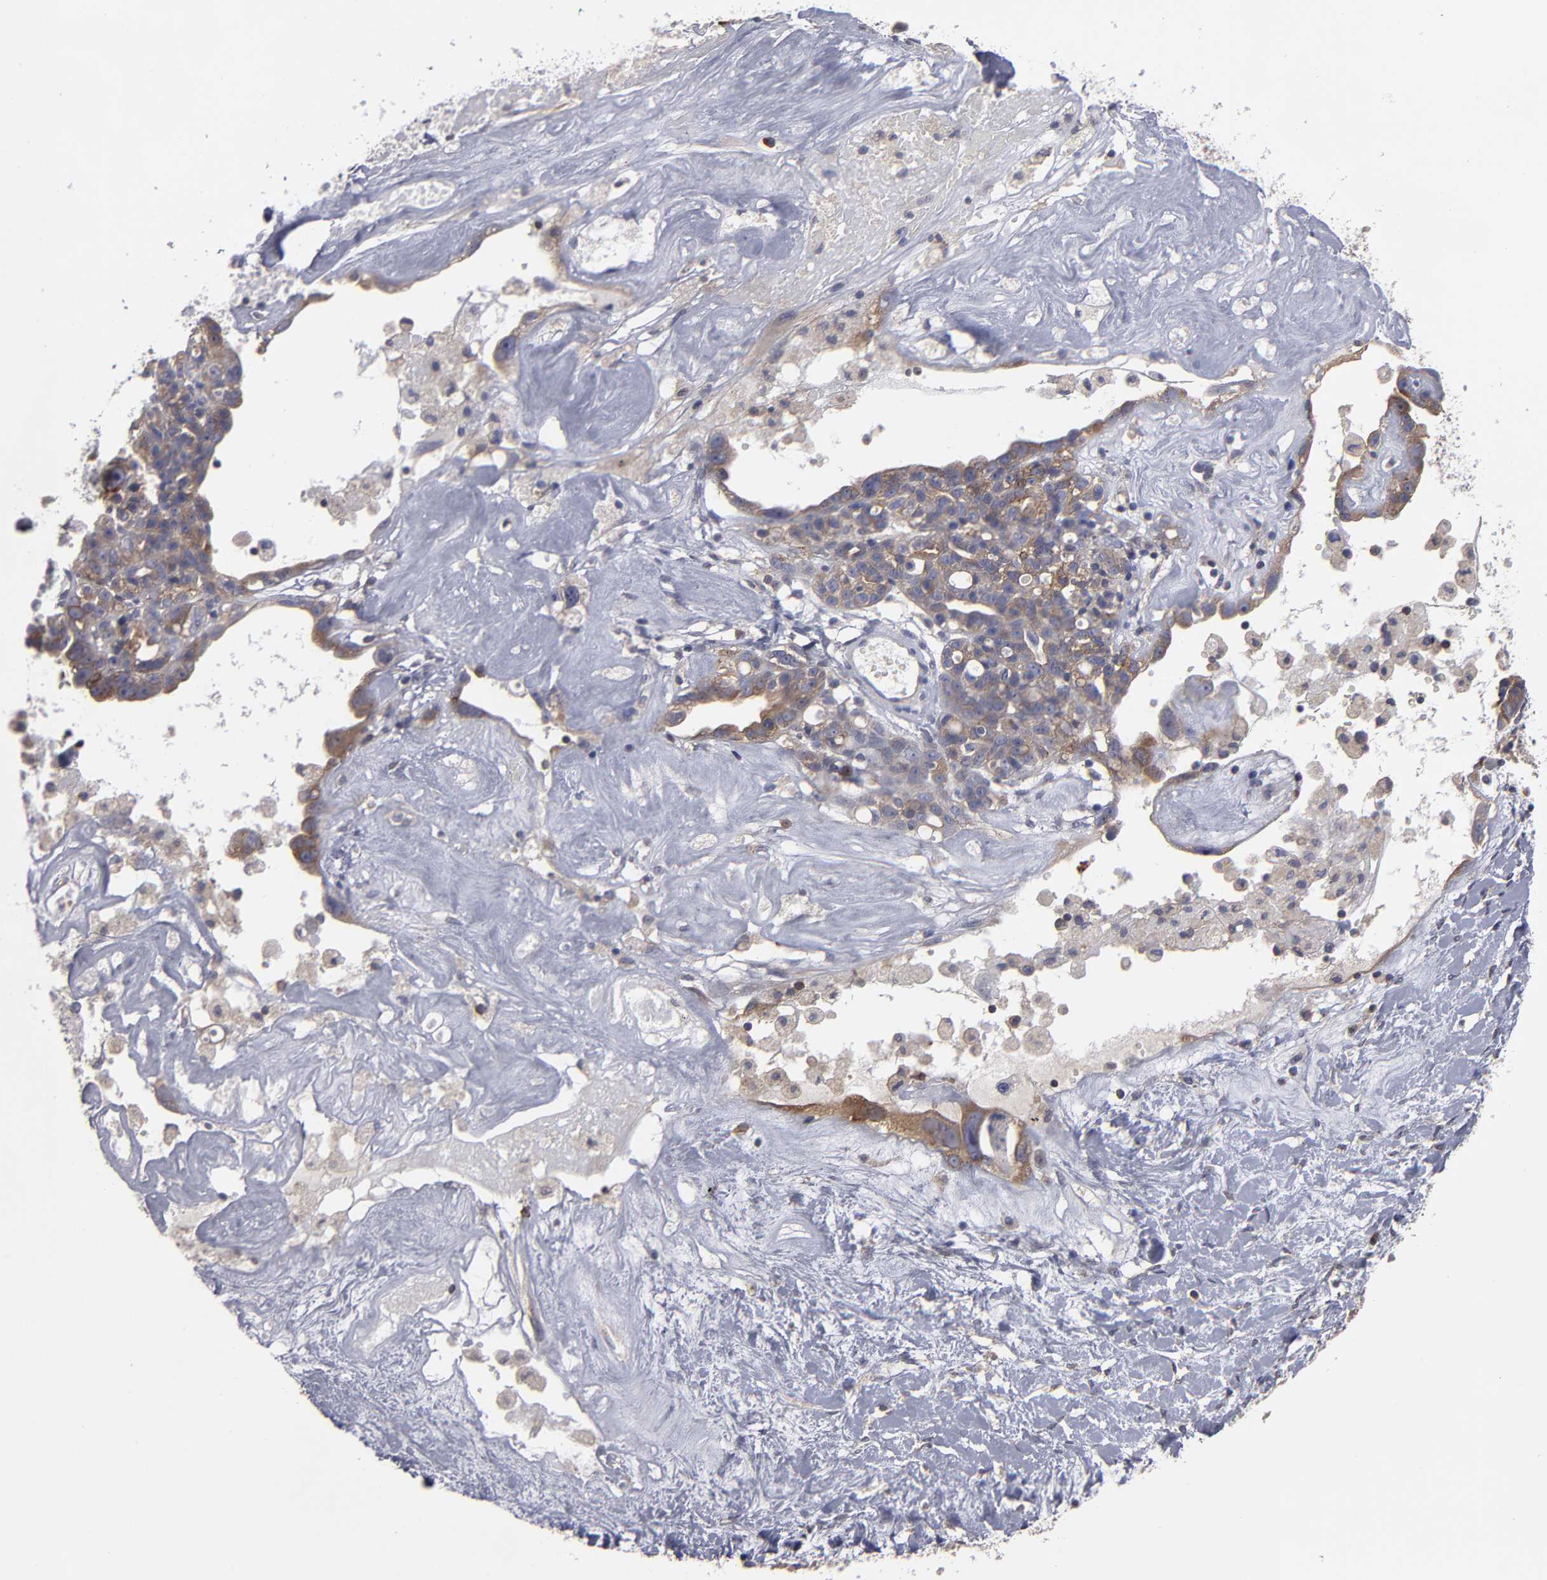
{"staining": {"intensity": "moderate", "quantity": ">75%", "location": "cytoplasmic/membranous"}, "tissue": "ovarian cancer", "cell_type": "Tumor cells", "image_type": "cancer", "snomed": [{"axis": "morphology", "description": "Cystadenocarcinoma, serous, NOS"}, {"axis": "topography", "description": "Ovary"}], "caption": "A brown stain labels moderate cytoplasmic/membranous positivity of a protein in ovarian cancer tumor cells. (Stains: DAB in brown, nuclei in blue, Microscopy: brightfield microscopy at high magnification).", "gene": "CEP97", "patient": {"sex": "female", "age": 66}}